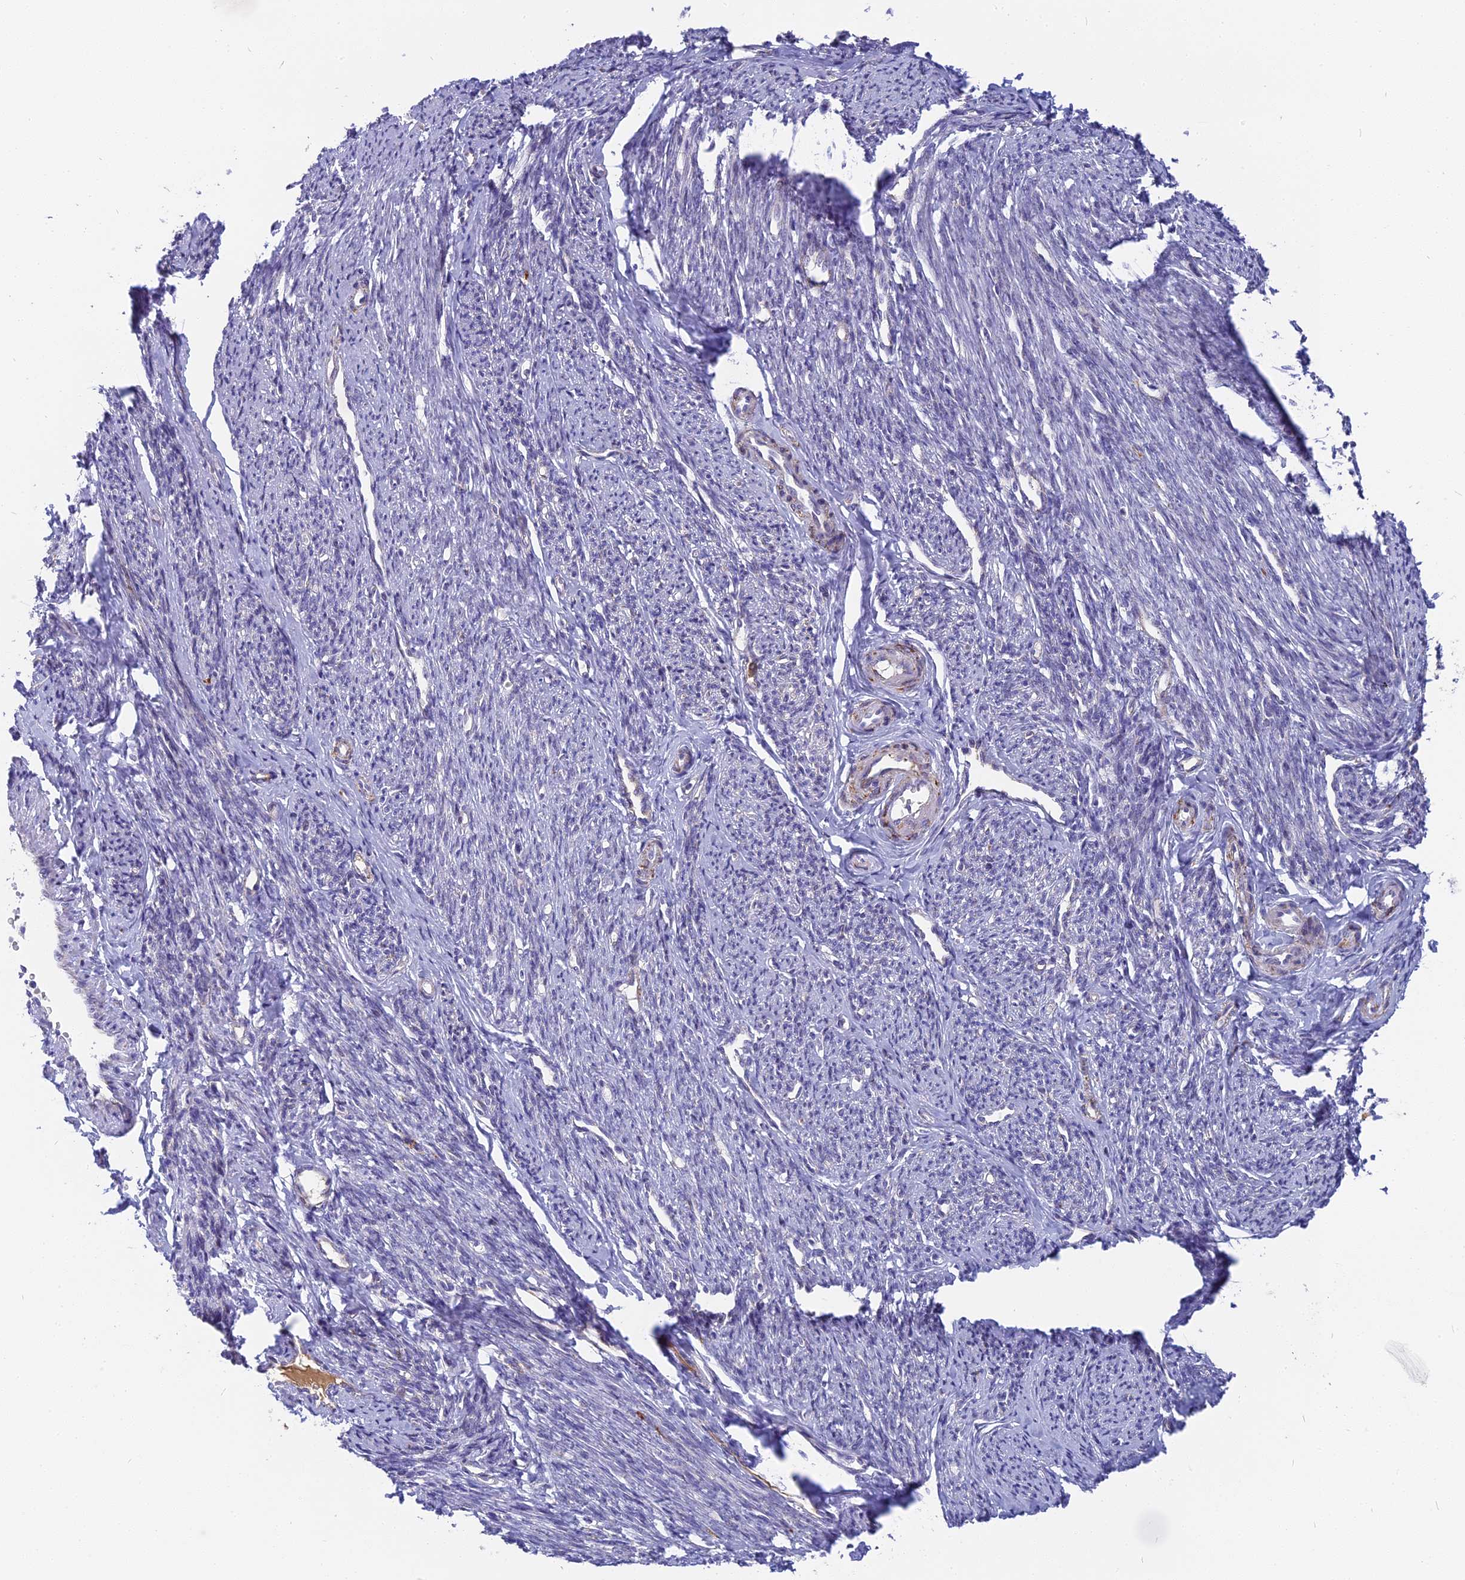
{"staining": {"intensity": "weak", "quantity": "<25%", "location": "cytoplasmic/membranous"}, "tissue": "smooth muscle", "cell_type": "Smooth muscle cells", "image_type": "normal", "snomed": [{"axis": "morphology", "description": "Normal tissue, NOS"}, {"axis": "topography", "description": "Smooth muscle"}, {"axis": "topography", "description": "Uterus"}], "caption": "The image exhibits no significant expression in smooth muscle cells of smooth muscle. The staining is performed using DAB brown chromogen with nuclei counter-stained in using hematoxylin.", "gene": "DTWD1", "patient": {"sex": "female", "age": 59}}